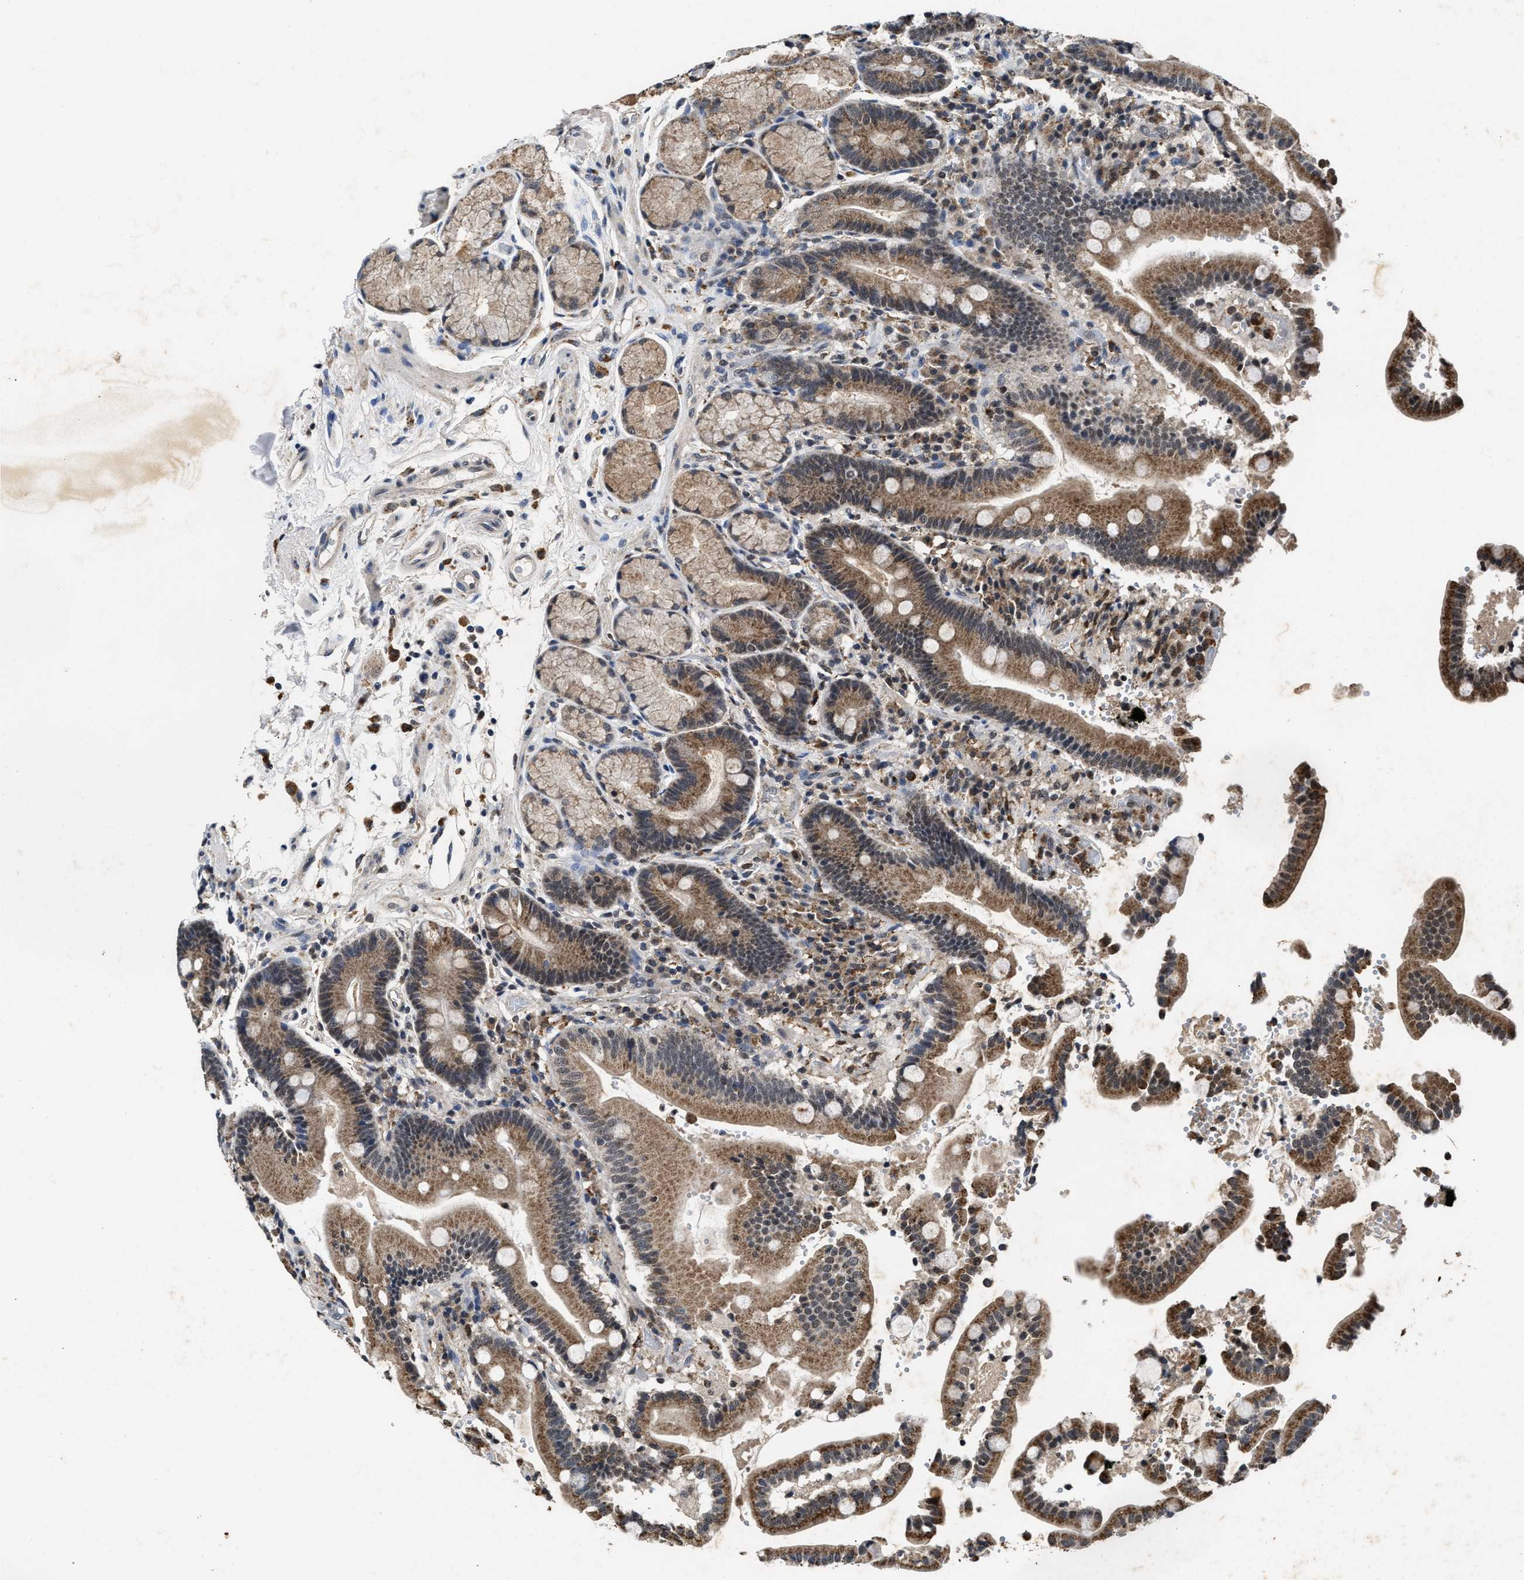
{"staining": {"intensity": "moderate", "quantity": ">75%", "location": "cytoplasmic/membranous,nuclear"}, "tissue": "duodenum", "cell_type": "Glandular cells", "image_type": "normal", "snomed": [{"axis": "morphology", "description": "Normal tissue, NOS"}, {"axis": "topography", "description": "Small intestine, NOS"}], "caption": "Brown immunohistochemical staining in benign duodenum demonstrates moderate cytoplasmic/membranous,nuclear positivity in about >75% of glandular cells. Nuclei are stained in blue.", "gene": "ACOX1", "patient": {"sex": "female", "age": 71}}